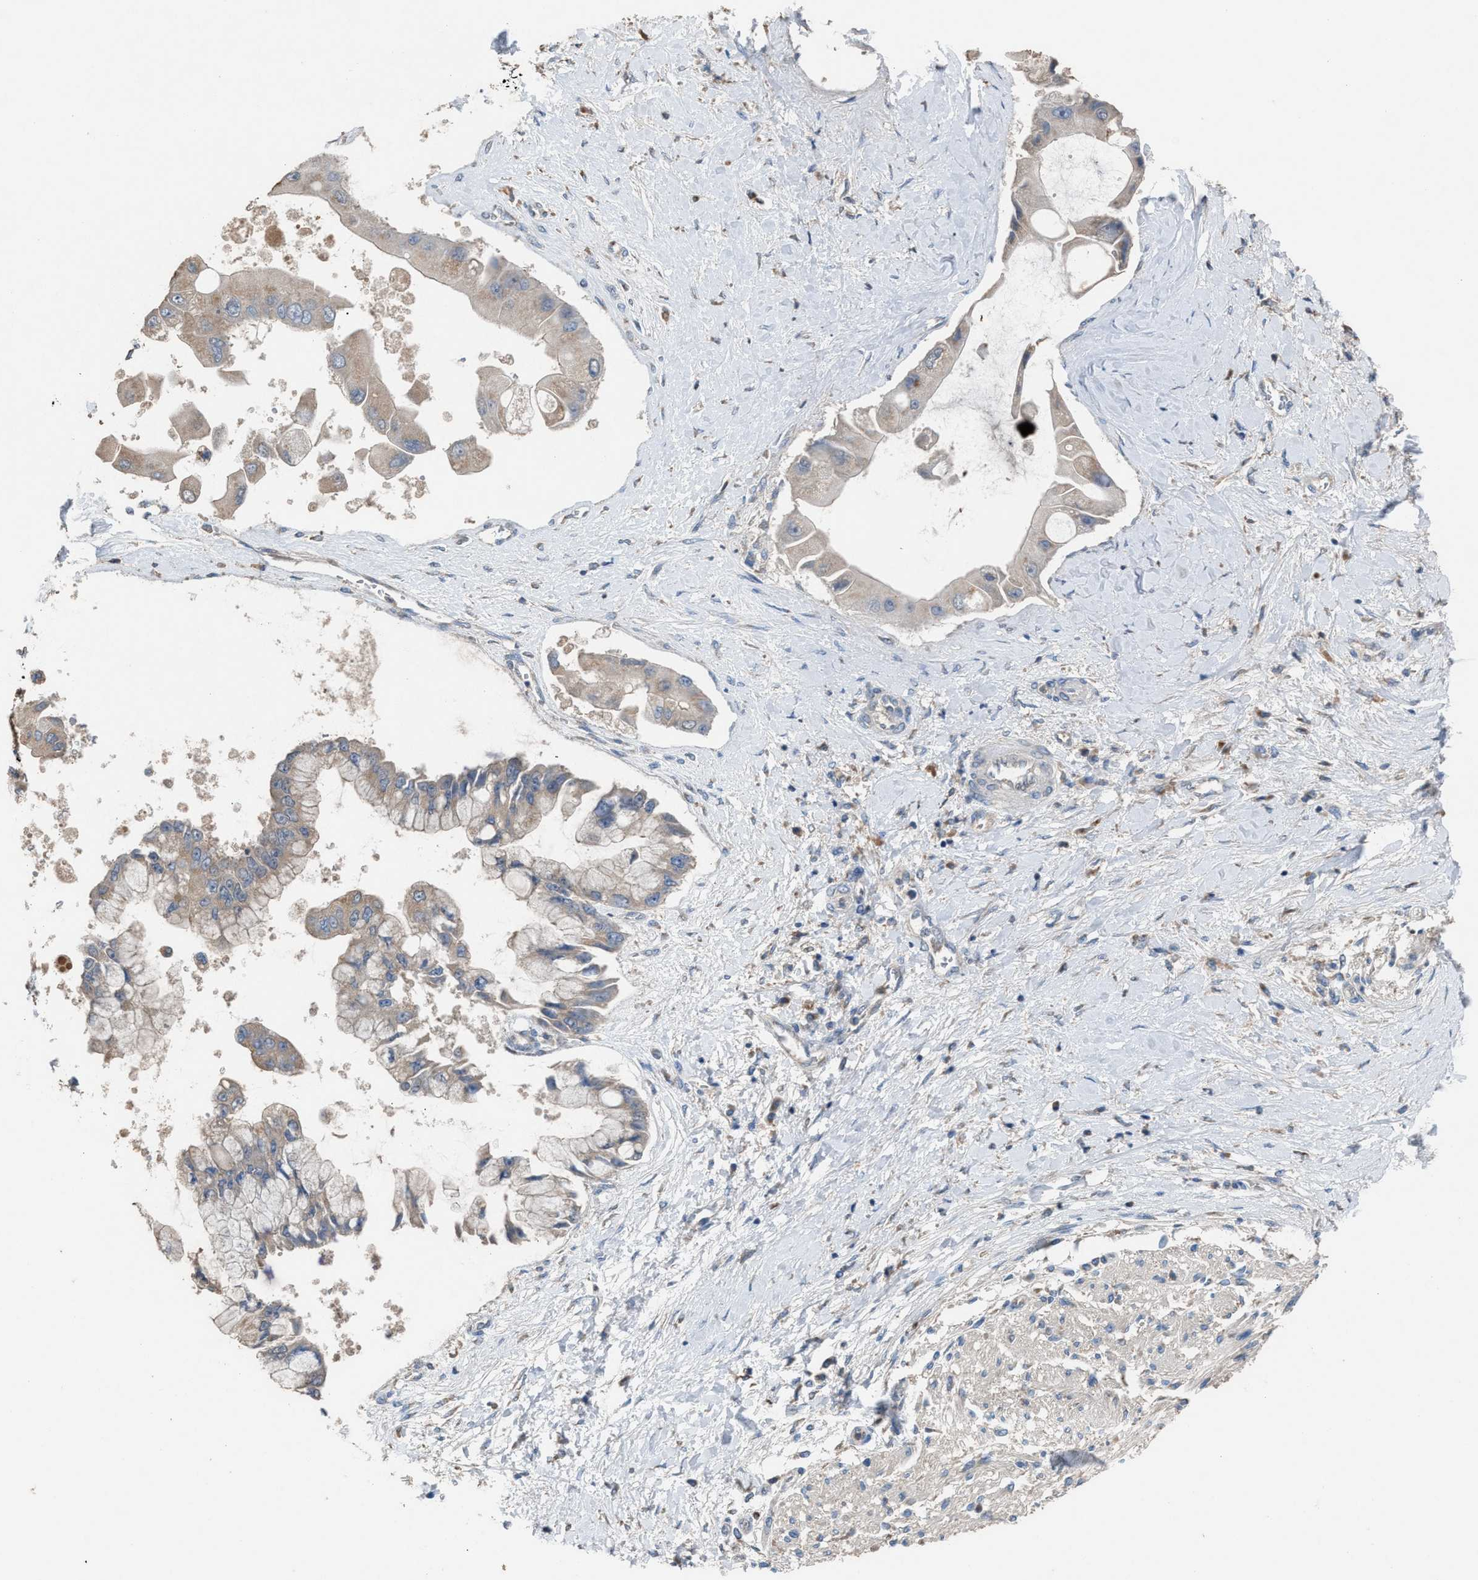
{"staining": {"intensity": "weak", "quantity": ">75%", "location": "cytoplasmic/membranous"}, "tissue": "liver cancer", "cell_type": "Tumor cells", "image_type": "cancer", "snomed": [{"axis": "morphology", "description": "Cholangiocarcinoma"}, {"axis": "topography", "description": "Liver"}], "caption": "Liver cancer was stained to show a protein in brown. There is low levels of weak cytoplasmic/membranous staining in approximately >75% of tumor cells.", "gene": "TPK1", "patient": {"sex": "male", "age": 50}}